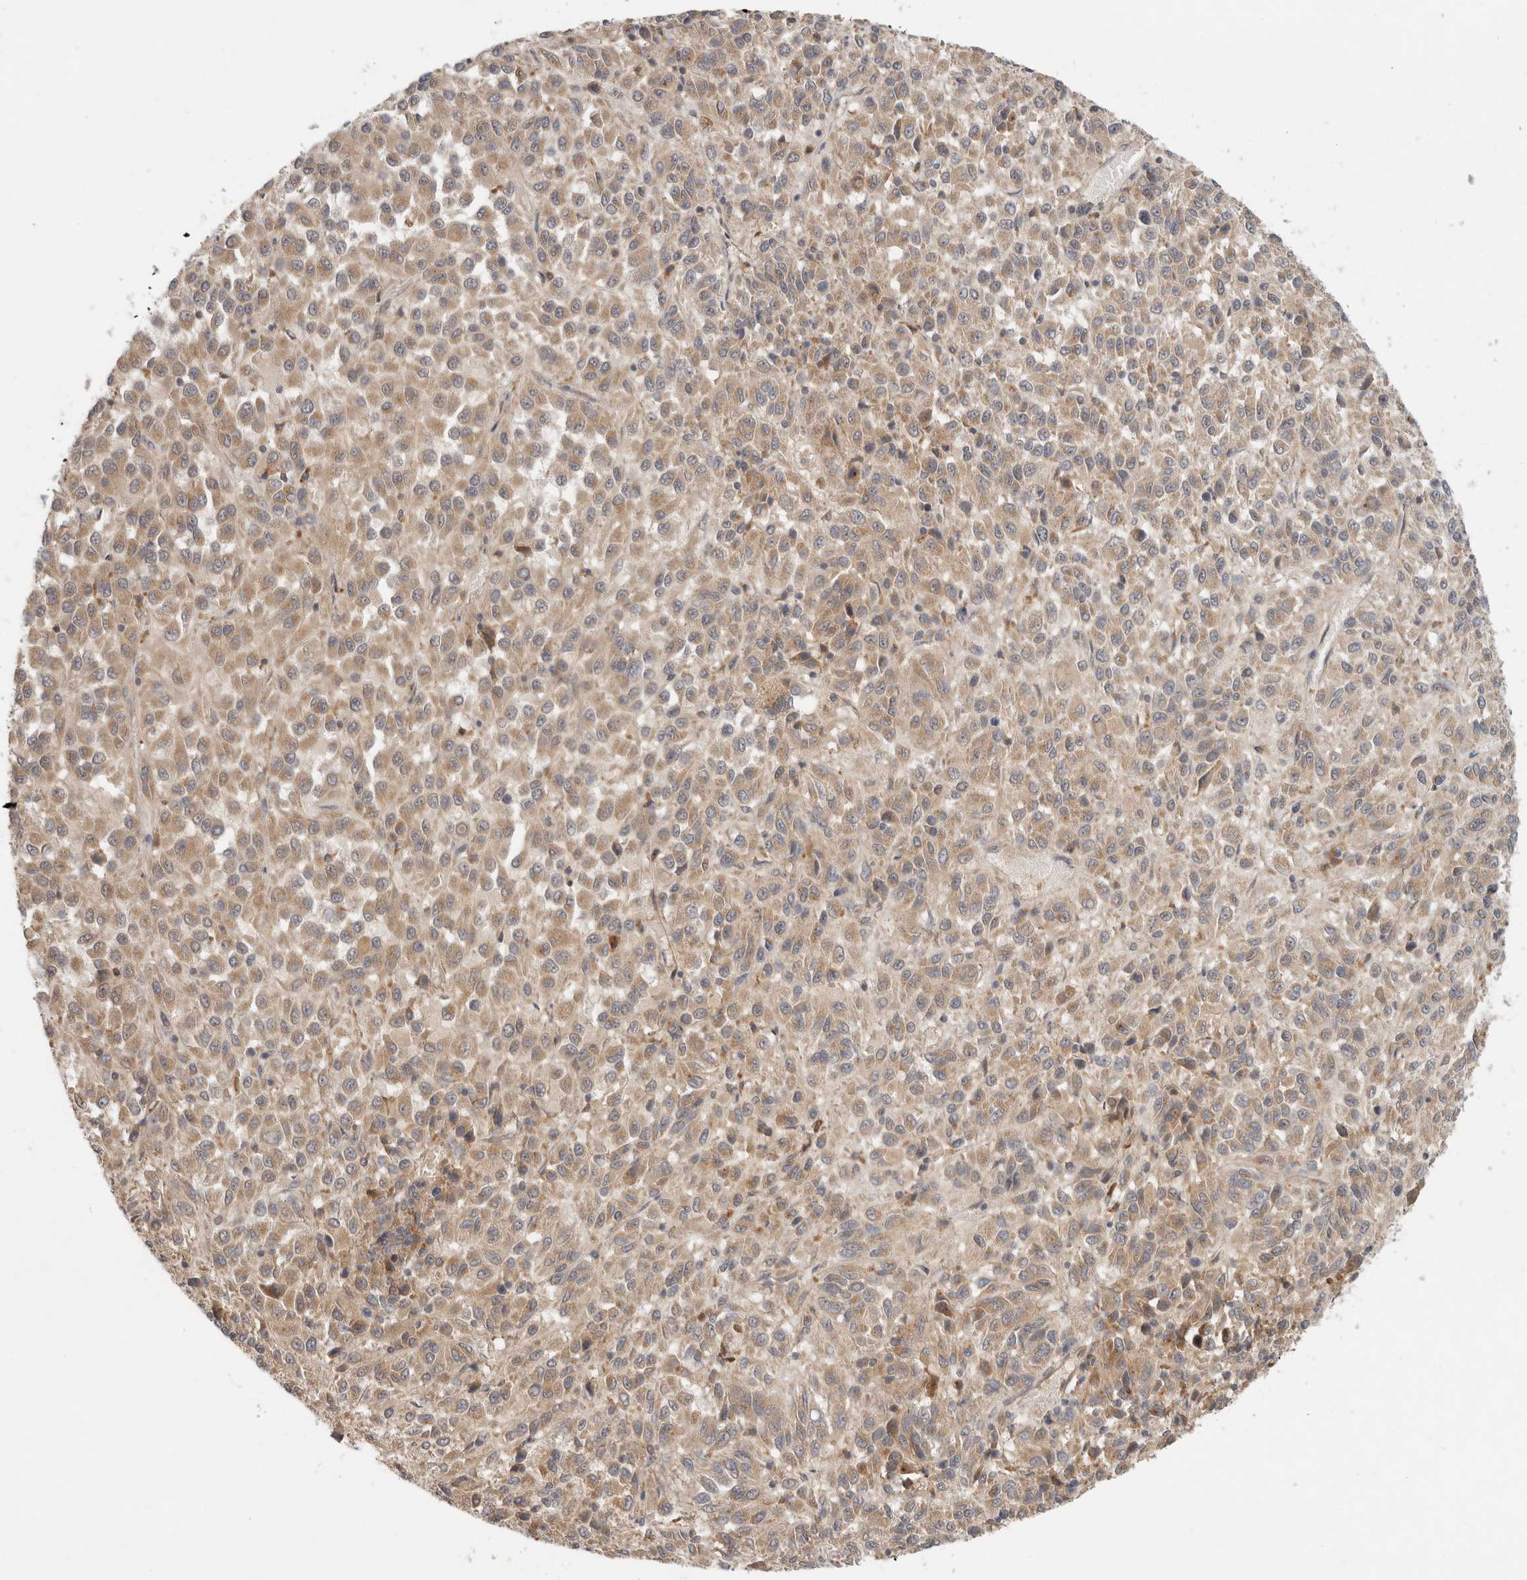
{"staining": {"intensity": "weak", "quantity": ">75%", "location": "cytoplasmic/membranous"}, "tissue": "melanoma", "cell_type": "Tumor cells", "image_type": "cancer", "snomed": [{"axis": "morphology", "description": "Malignant melanoma, Metastatic site"}, {"axis": "topography", "description": "Lung"}], "caption": "Immunohistochemical staining of human melanoma shows weak cytoplasmic/membranous protein expression in approximately >75% of tumor cells.", "gene": "SGK1", "patient": {"sex": "male", "age": 64}}